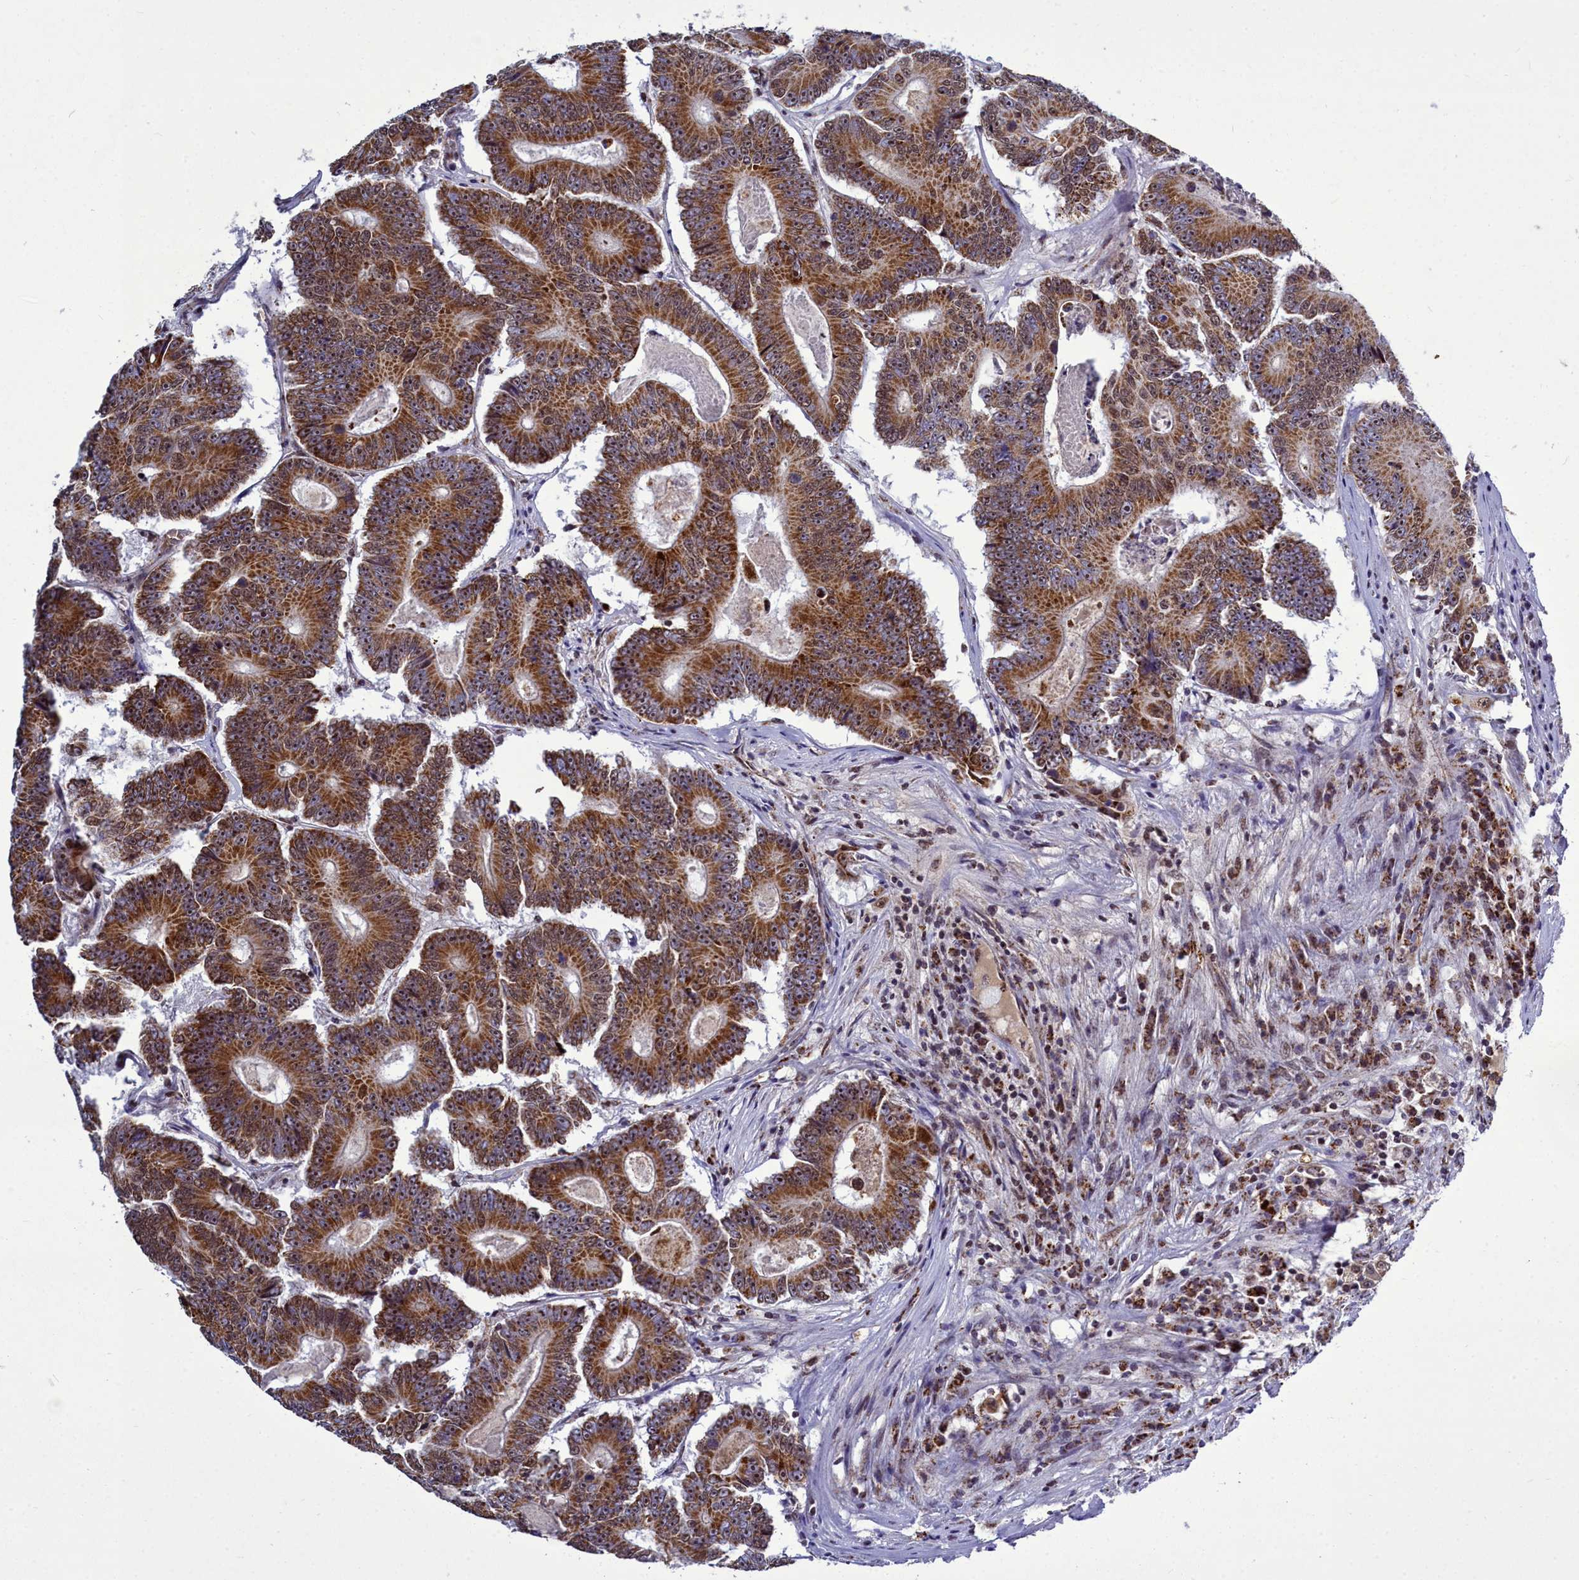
{"staining": {"intensity": "moderate", "quantity": ">75%", "location": "cytoplasmic/membranous,nuclear"}, "tissue": "colorectal cancer", "cell_type": "Tumor cells", "image_type": "cancer", "snomed": [{"axis": "morphology", "description": "Adenocarcinoma, NOS"}, {"axis": "topography", "description": "Colon"}], "caption": "Colorectal cancer stained with immunohistochemistry (IHC) reveals moderate cytoplasmic/membranous and nuclear staining in about >75% of tumor cells.", "gene": "POM121L2", "patient": {"sex": "male", "age": 83}}